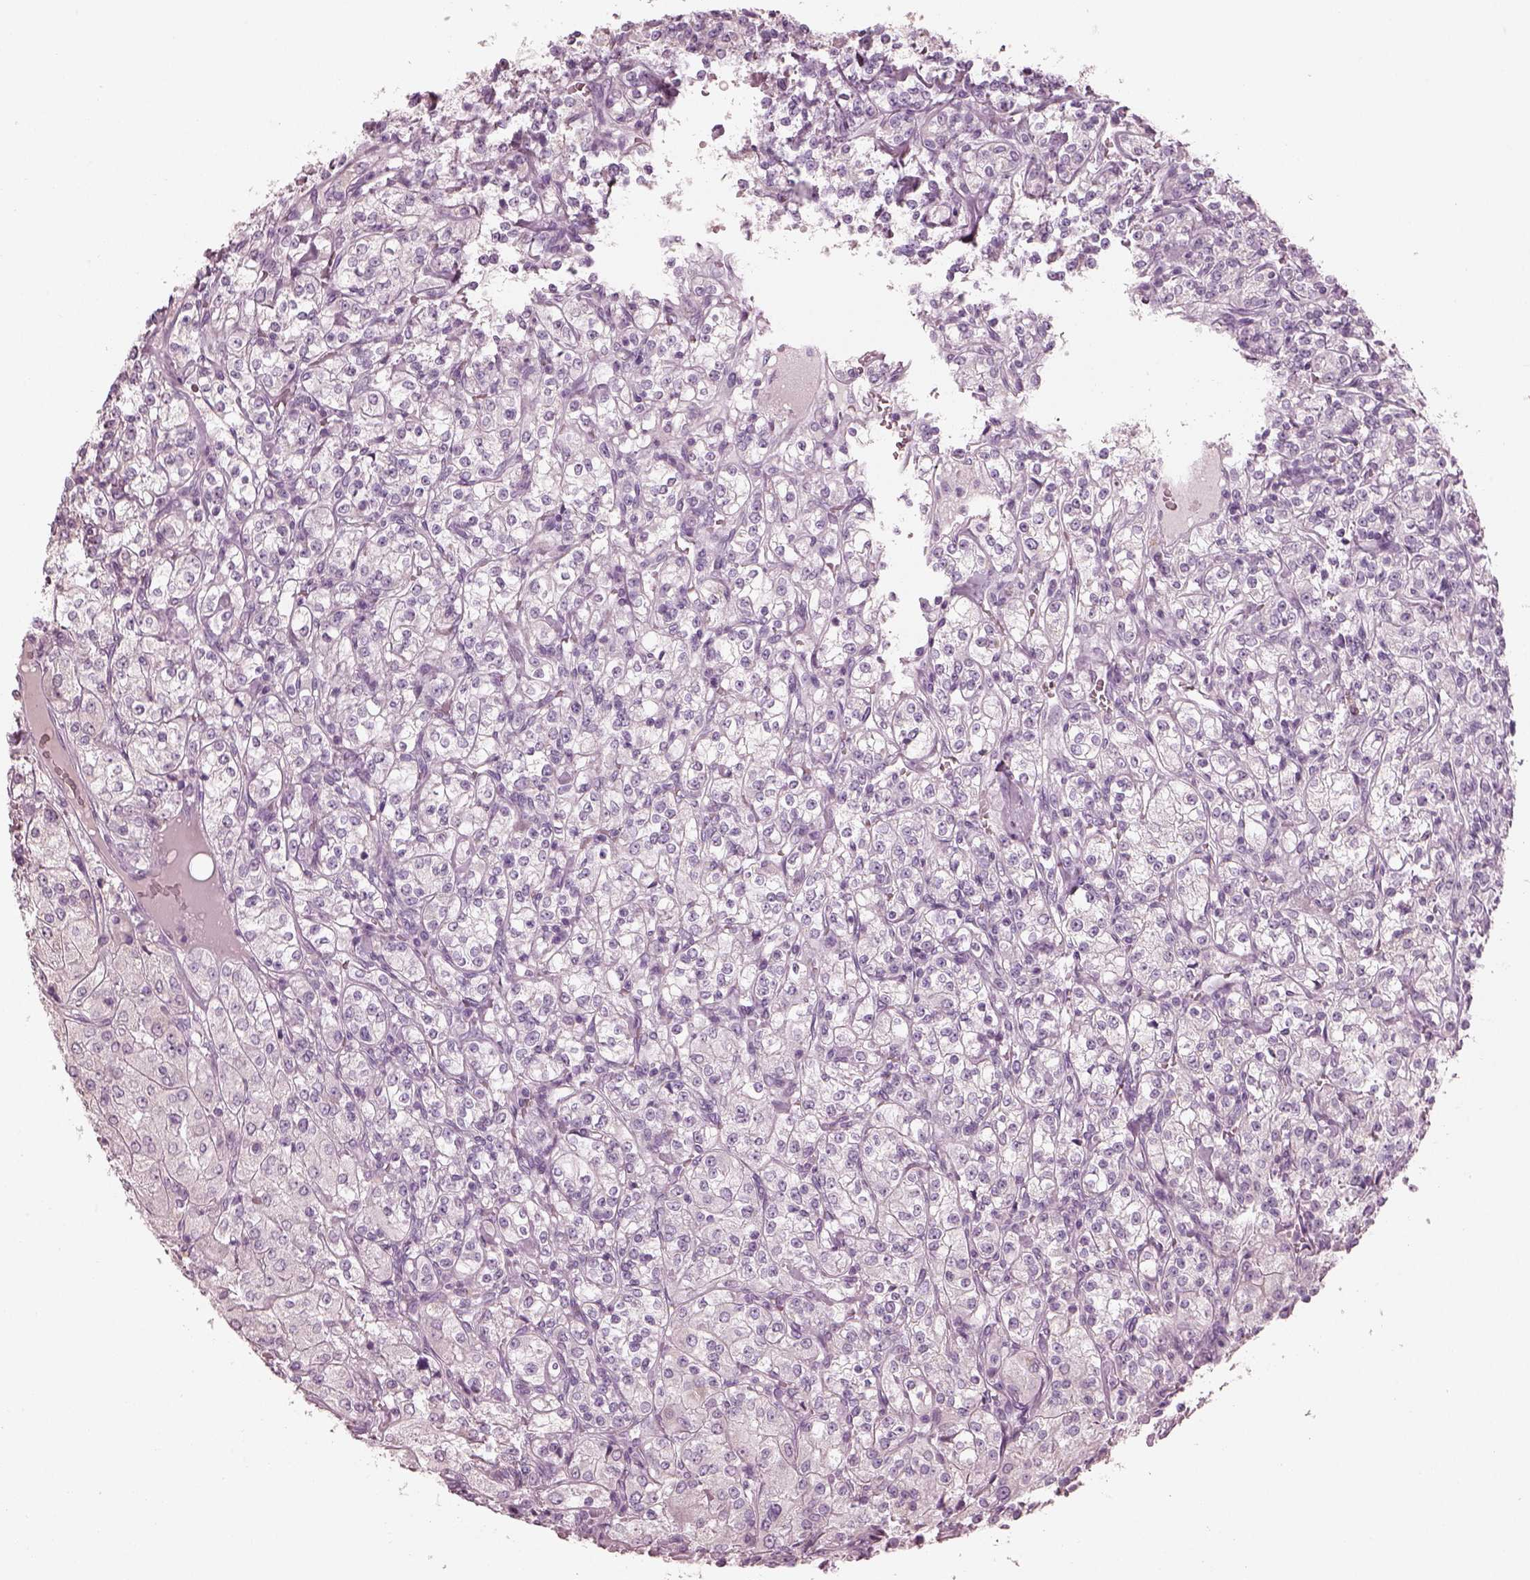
{"staining": {"intensity": "negative", "quantity": "none", "location": "none"}, "tissue": "renal cancer", "cell_type": "Tumor cells", "image_type": "cancer", "snomed": [{"axis": "morphology", "description": "Adenocarcinoma, NOS"}, {"axis": "topography", "description": "Kidney"}], "caption": "The photomicrograph shows no significant positivity in tumor cells of renal cancer. The staining is performed using DAB brown chromogen with nuclei counter-stained in using hematoxylin.", "gene": "RSPH9", "patient": {"sex": "male", "age": 77}}